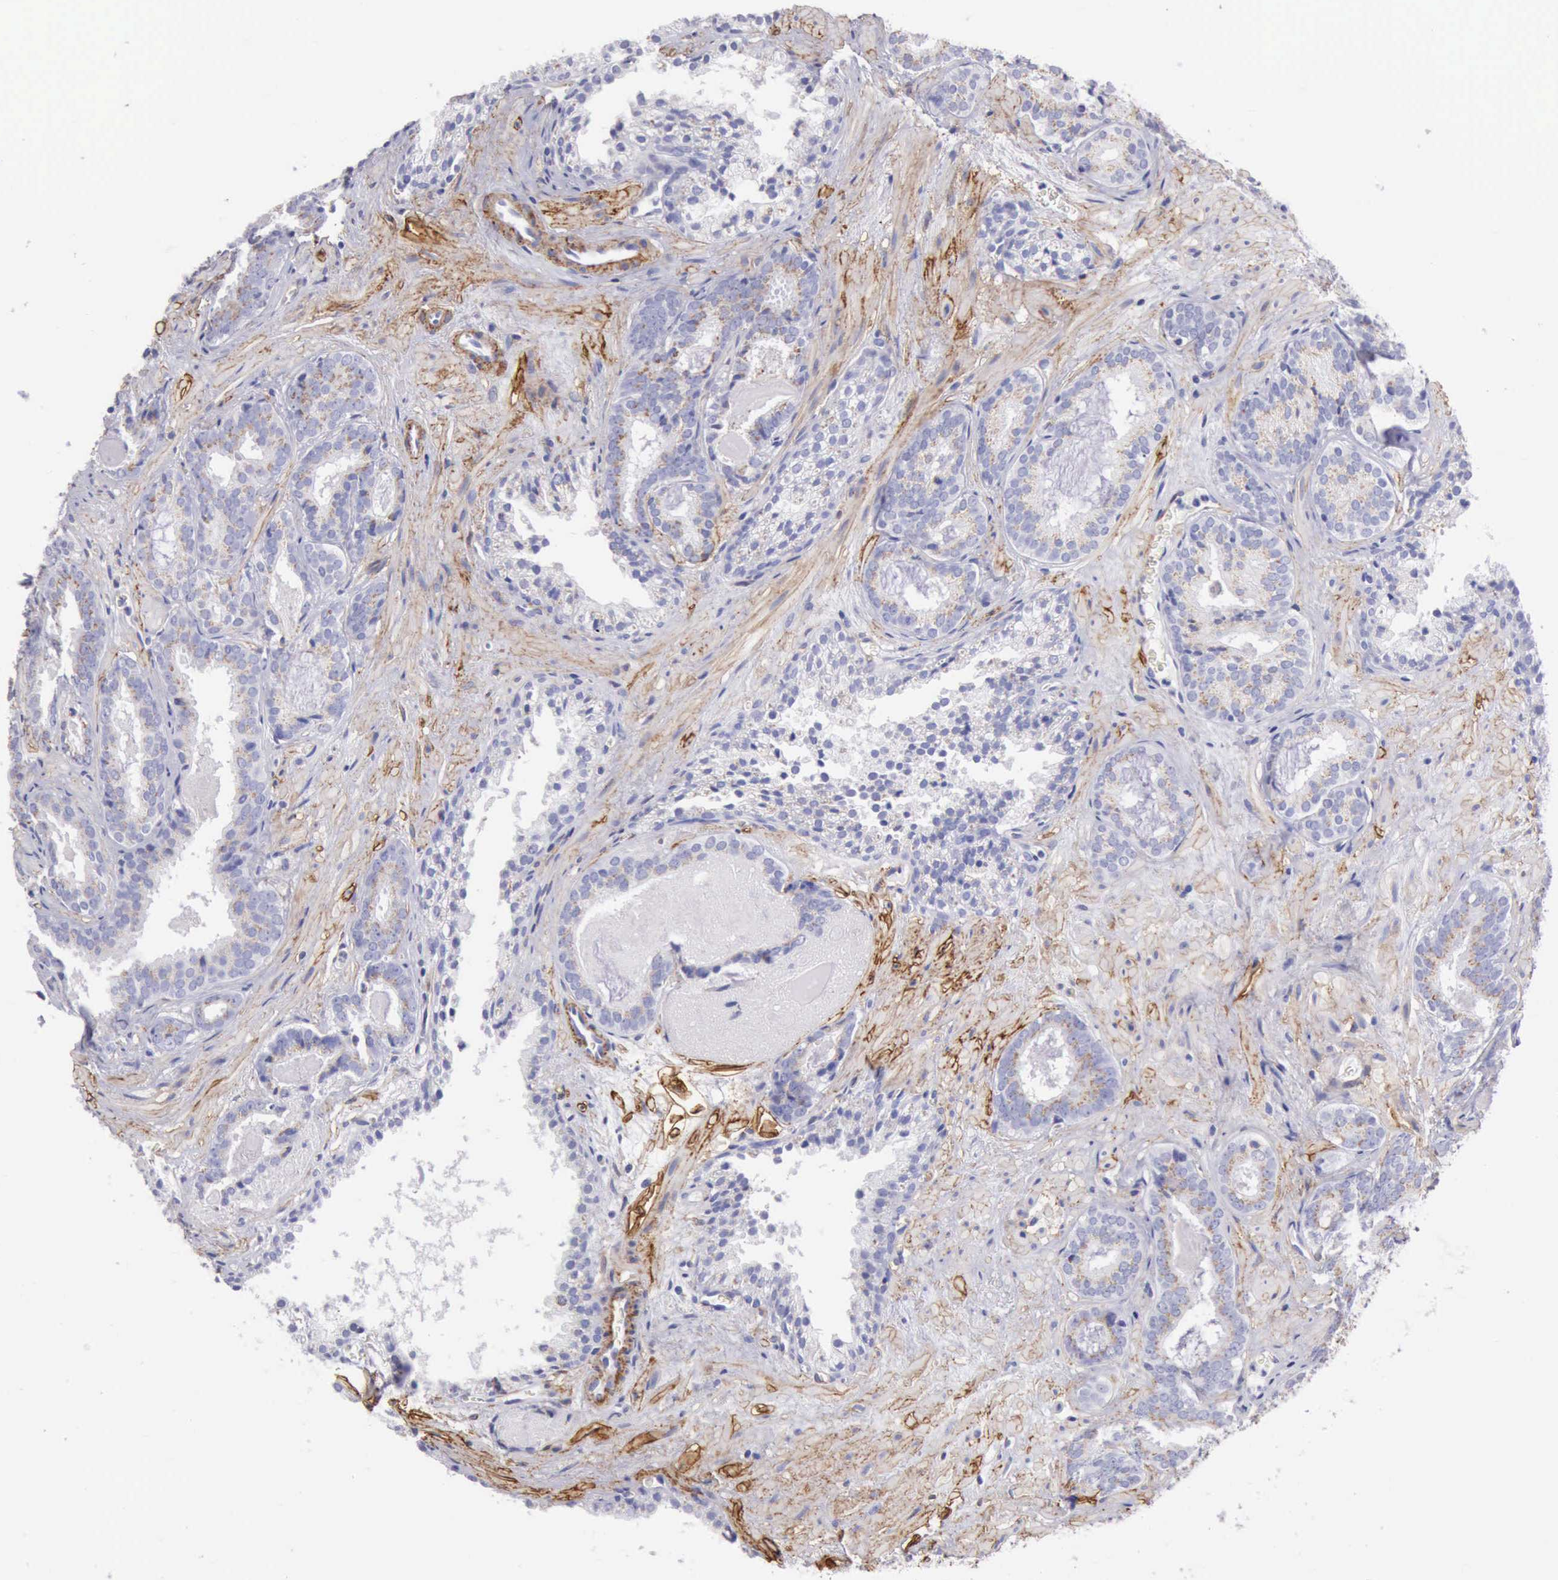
{"staining": {"intensity": "weak", "quantity": ">75%", "location": "cytoplasmic/membranous"}, "tissue": "prostate cancer", "cell_type": "Tumor cells", "image_type": "cancer", "snomed": [{"axis": "morphology", "description": "Adenocarcinoma, Medium grade"}, {"axis": "topography", "description": "Prostate"}], "caption": "Prostate cancer (adenocarcinoma (medium-grade)) tissue shows weak cytoplasmic/membranous positivity in approximately >75% of tumor cells", "gene": "AOC3", "patient": {"sex": "male", "age": 64}}